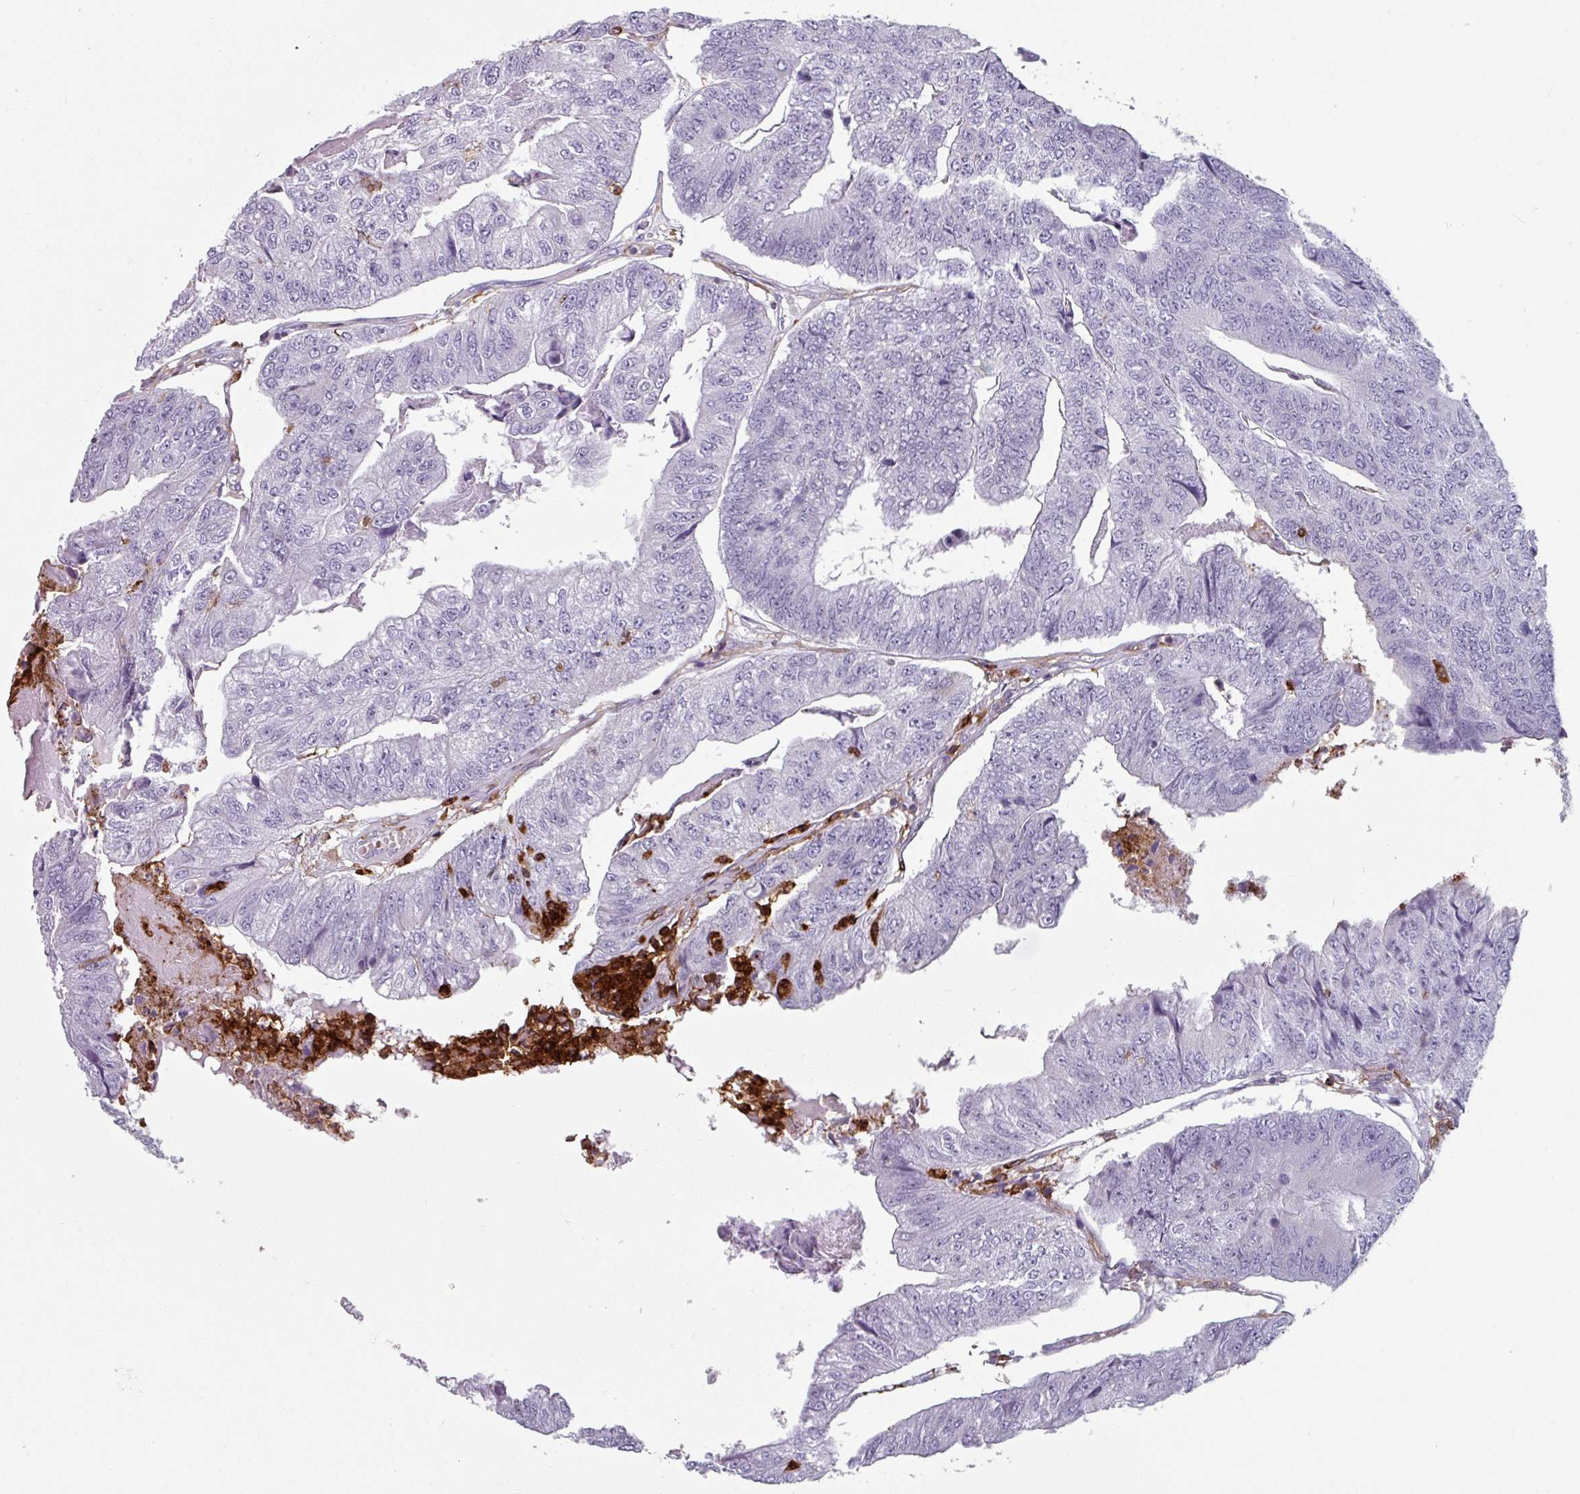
{"staining": {"intensity": "negative", "quantity": "none", "location": "none"}, "tissue": "colorectal cancer", "cell_type": "Tumor cells", "image_type": "cancer", "snomed": [{"axis": "morphology", "description": "Adenocarcinoma, NOS"}, {"axis": "topography", "description": "Colon"}], "caption": "Tumor cells are negative for protein expression in human colorectal cancer (adenocarcinoma).", "gene": "EXOSC5", "patient": {"sex": "female", "age": 67}}